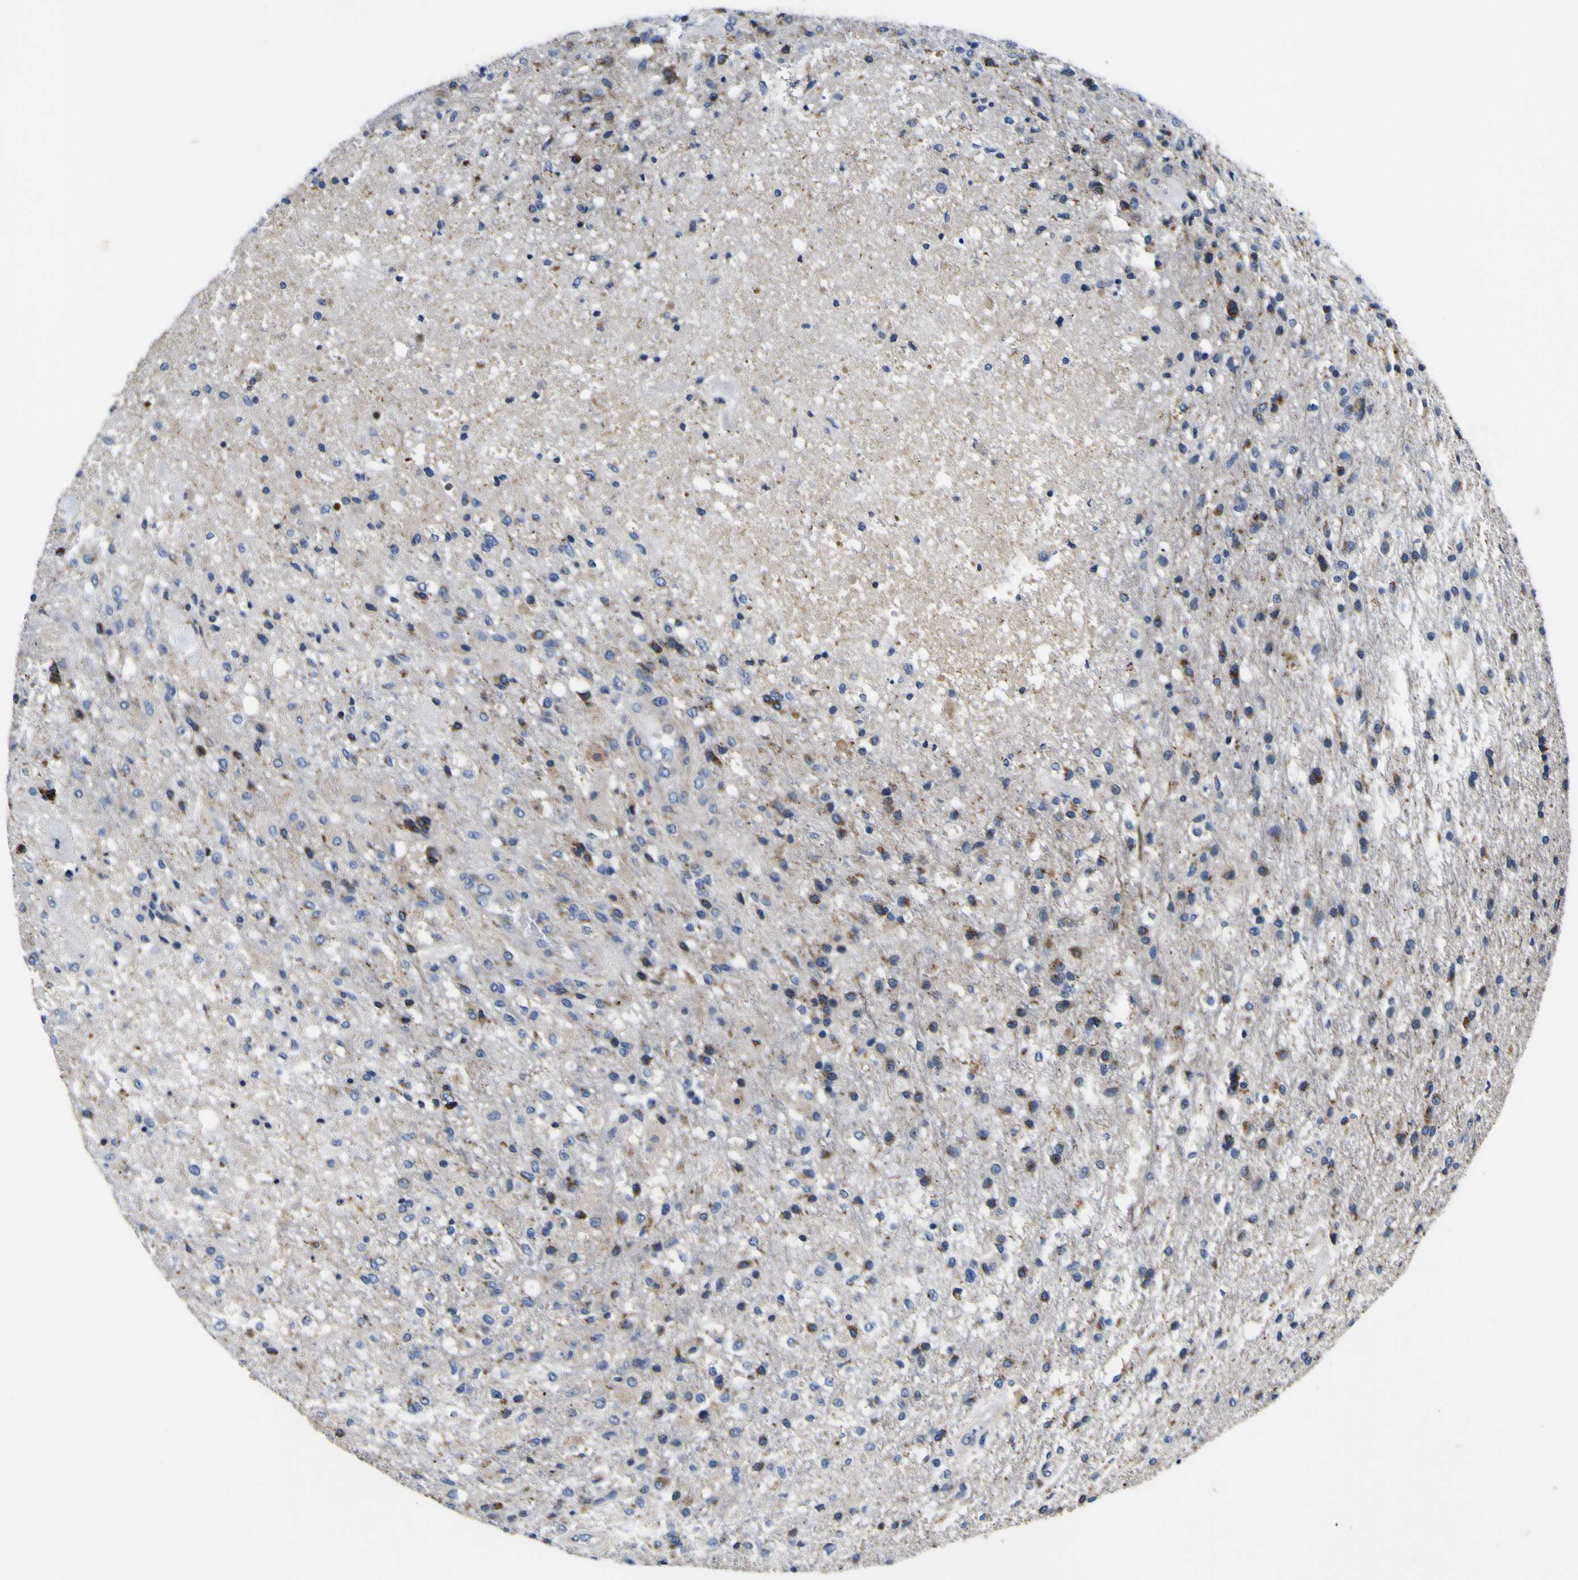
{"staining": {"intensity": "strong", "quantity": "<25%", "location": "cytoplasmic/membranous"}, "tissue": "glioma", "cell_type": "Tumor cells", "image_type": "cancer", "snomed": [{"axis": "morphology", "description": "Normal tissue, NOS"}, {"axis": "morphology", "description": "Glioma, malignant, High grade"}, {"axis": "topography", "description": "Cerebral cortex"}], "caption": "Glioma stained for a protein exhibits strong cytoplasmic/membranous positivity in tumor cells. The staining is performed using DAB (3,3'-diaminobenzidine) brown chromogen to label protein expression. The nuclei are counter-stained blue using hematoxylin.", "gene": "COA1", "patient": {"sex": "male", "age": 77}}